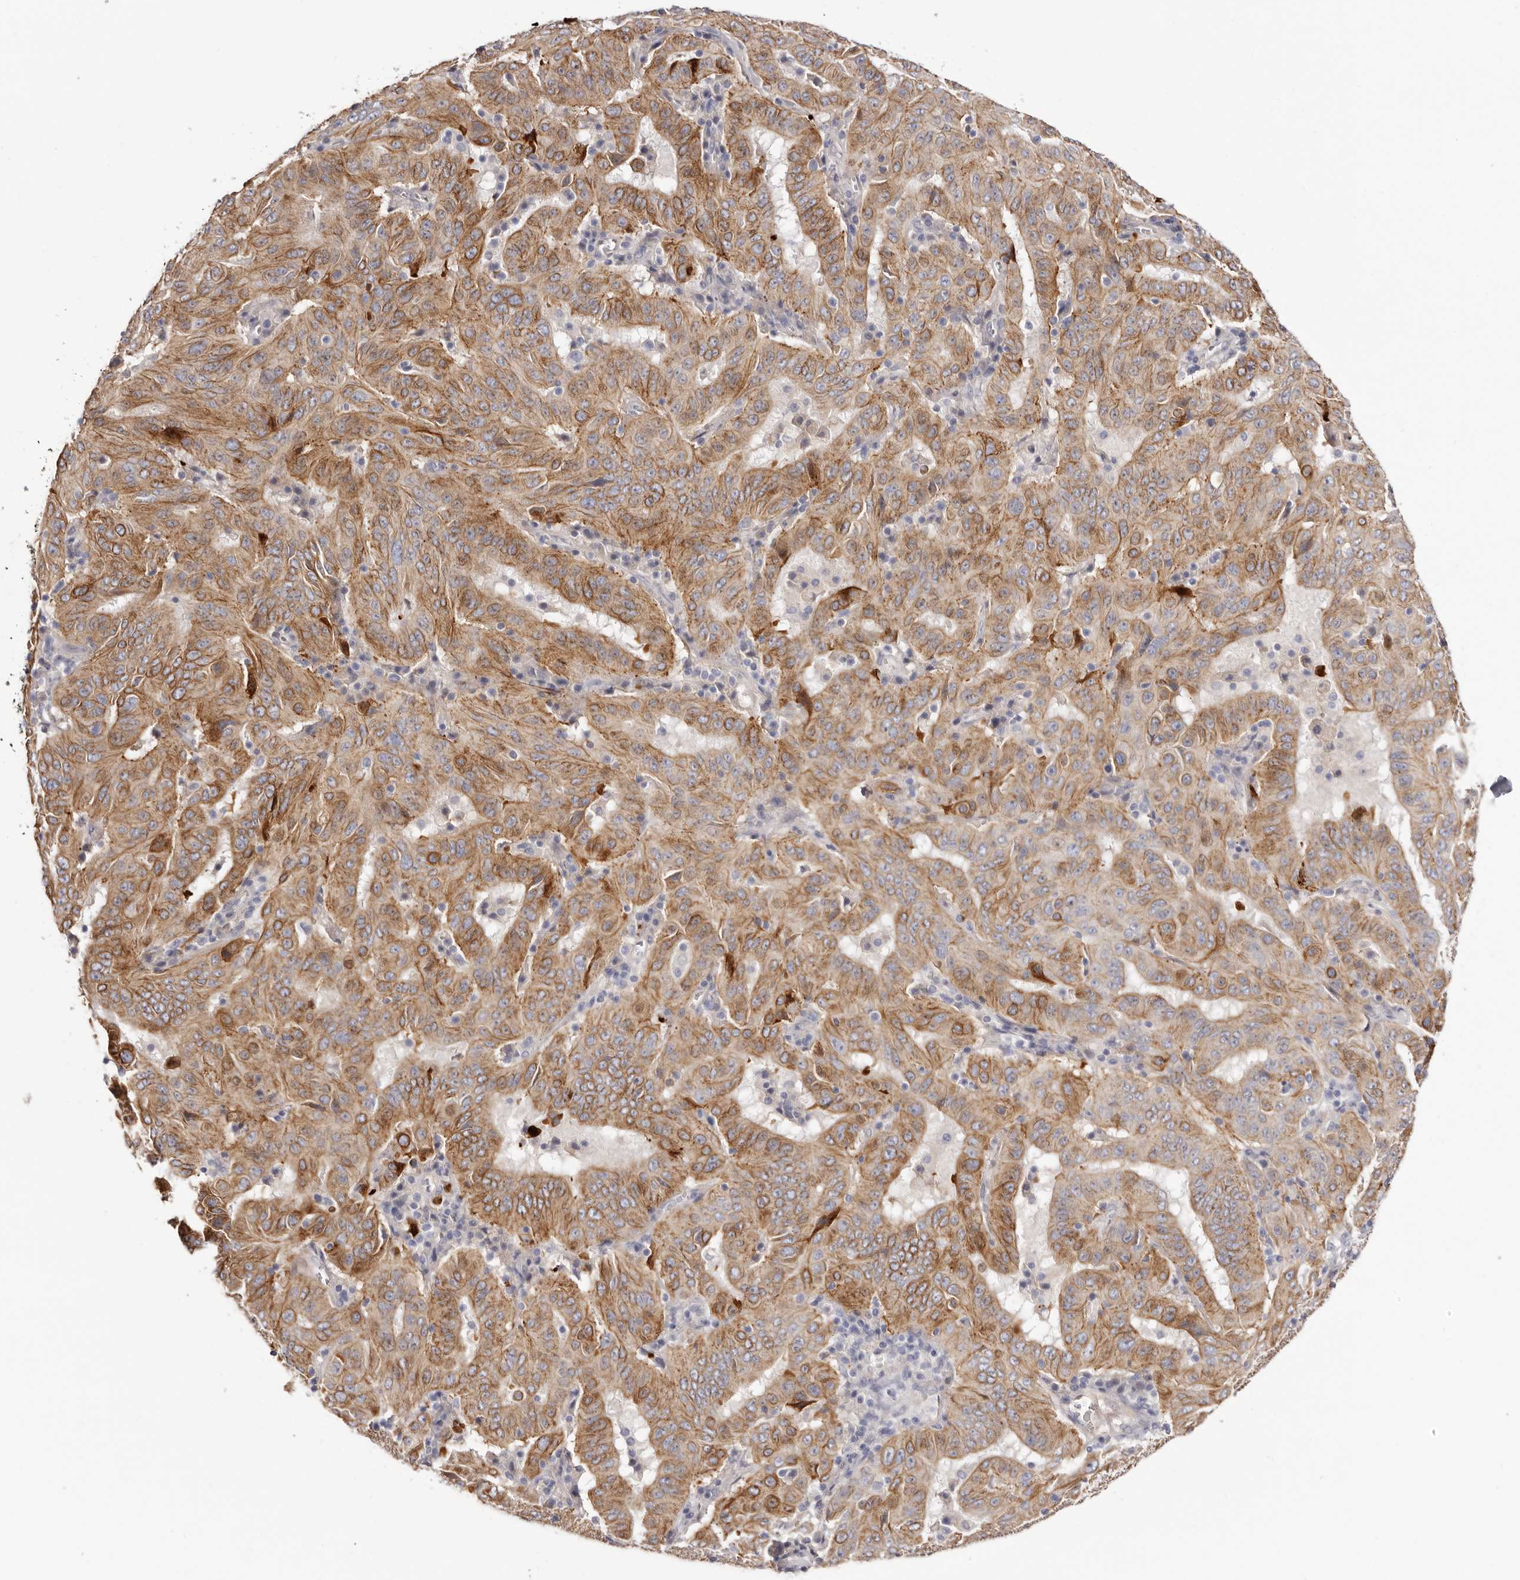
{"staining": {"intensity": "moderate", "quantity": ">75%", "location": "cytoplasmic/membranous"}, "tissue": "pancreatic cancer", "cell_type": "Tumor cells", "image_type": "cancer", "snomed": [{"axis": "morphology", "description": "Adenocarcinoma, NOS"}, {"axis": "topography", "description": "Pancreas"}], "caption": "DAB immunohistochemical staining of human pancreatic cancer (adenocarcinoma) shows moderate cytoplasmic/membranous protein staining in about >75% of tumor cells.", "gene": "STK16", "patient": {"sex": "male", "age": 63}}